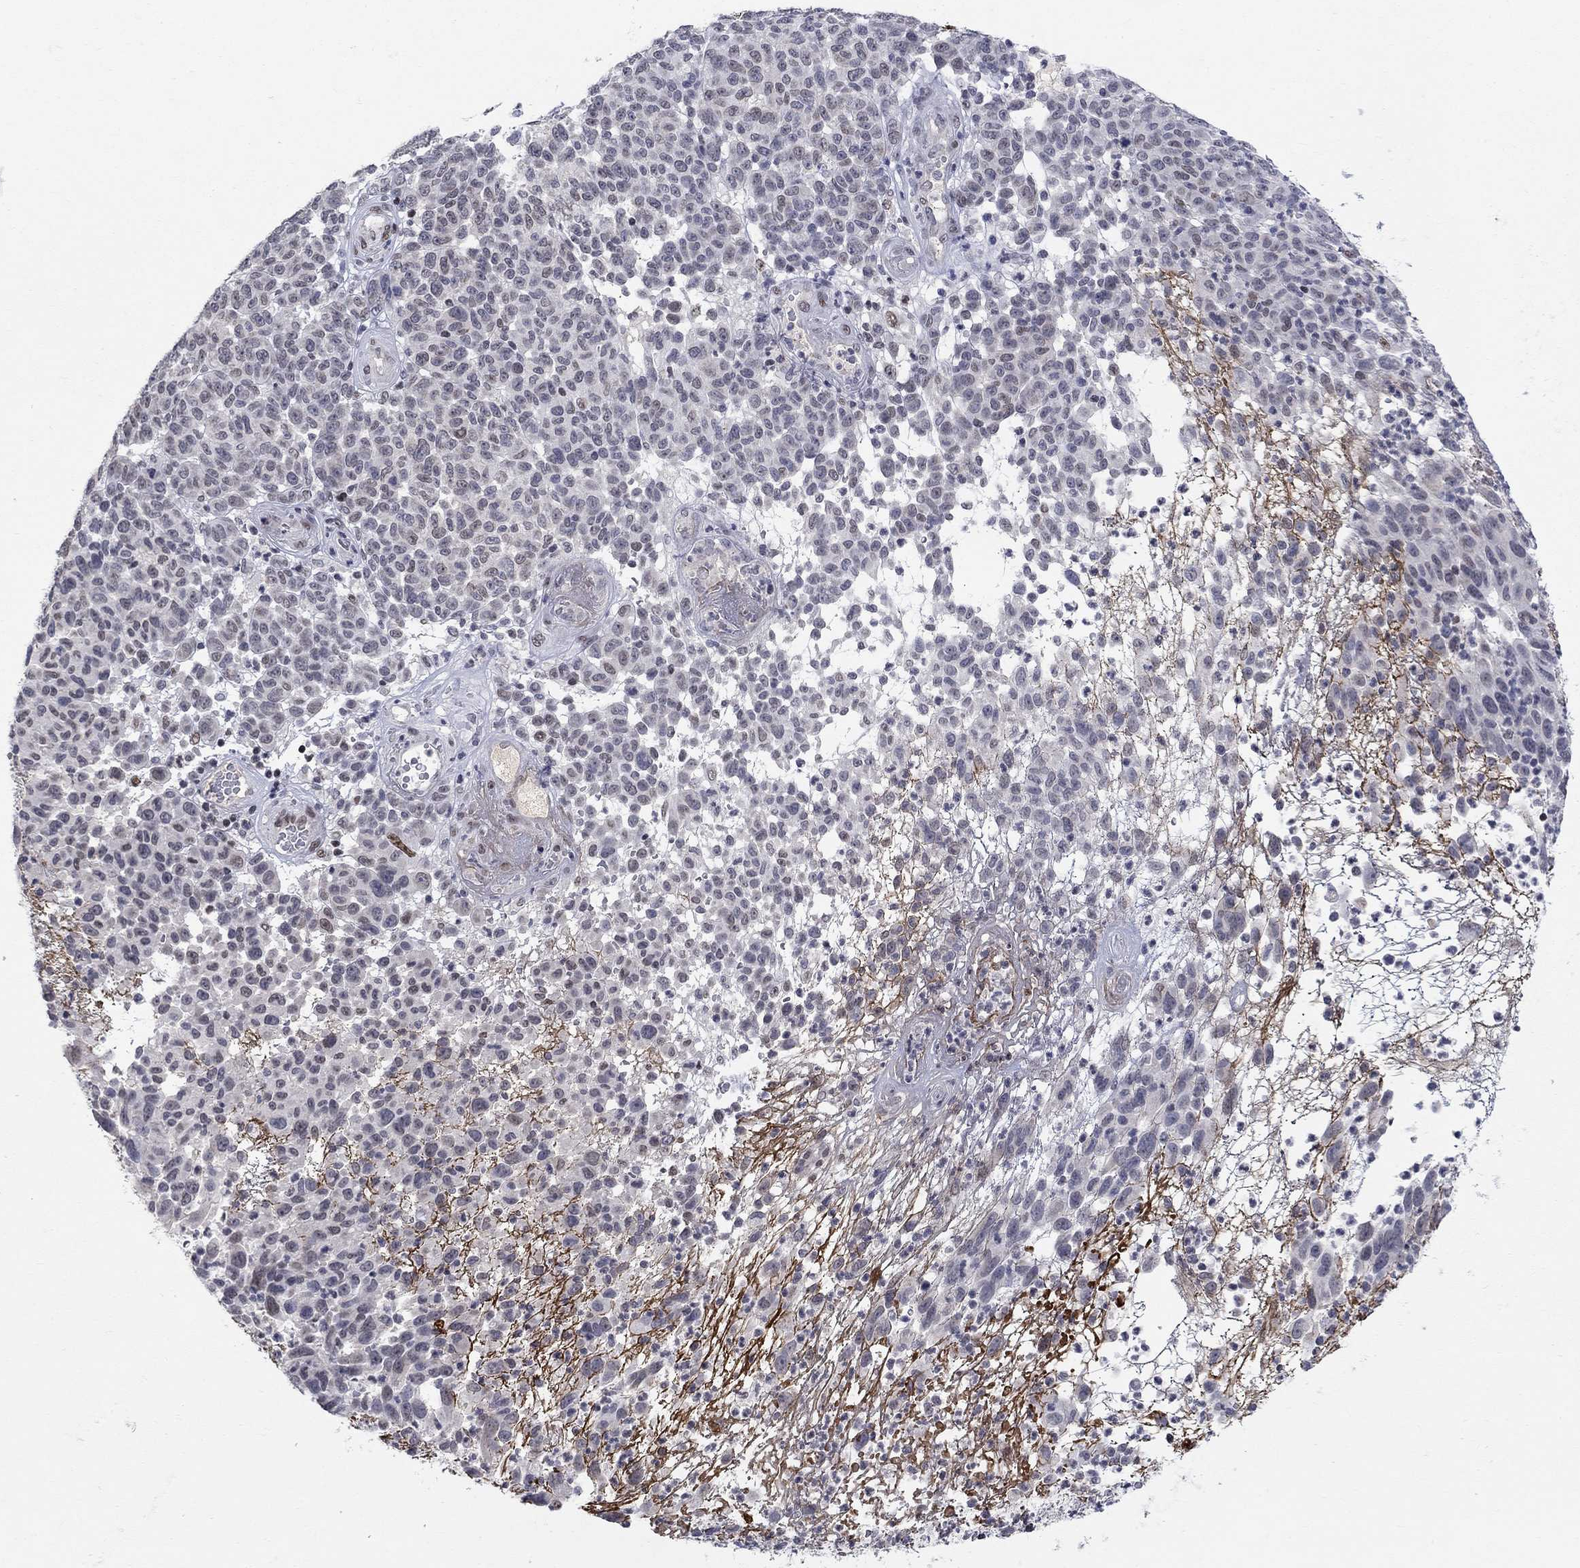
{"staining": {"intensity": "weak", "quantity": "<25%", "location": "nuclear"}, "tissue": "melanoma", "cell_type": "Tumor cells", "image_type": "cancer", "snomed": [{"axis": "morphology", "description": "Malignant melanoma, NOS"}, {"axis": "topography", "description": "Skin"}], "caption": "High magnification brightfield microscopy of malignant melanoma stained with DAB (brown) and counterstained with hematoxylin (blue): tumor cells show no significant expression. Nuclei are stained in blue.", "gene": "KLF12", "patient": {"sex": "male", "age": 59}}